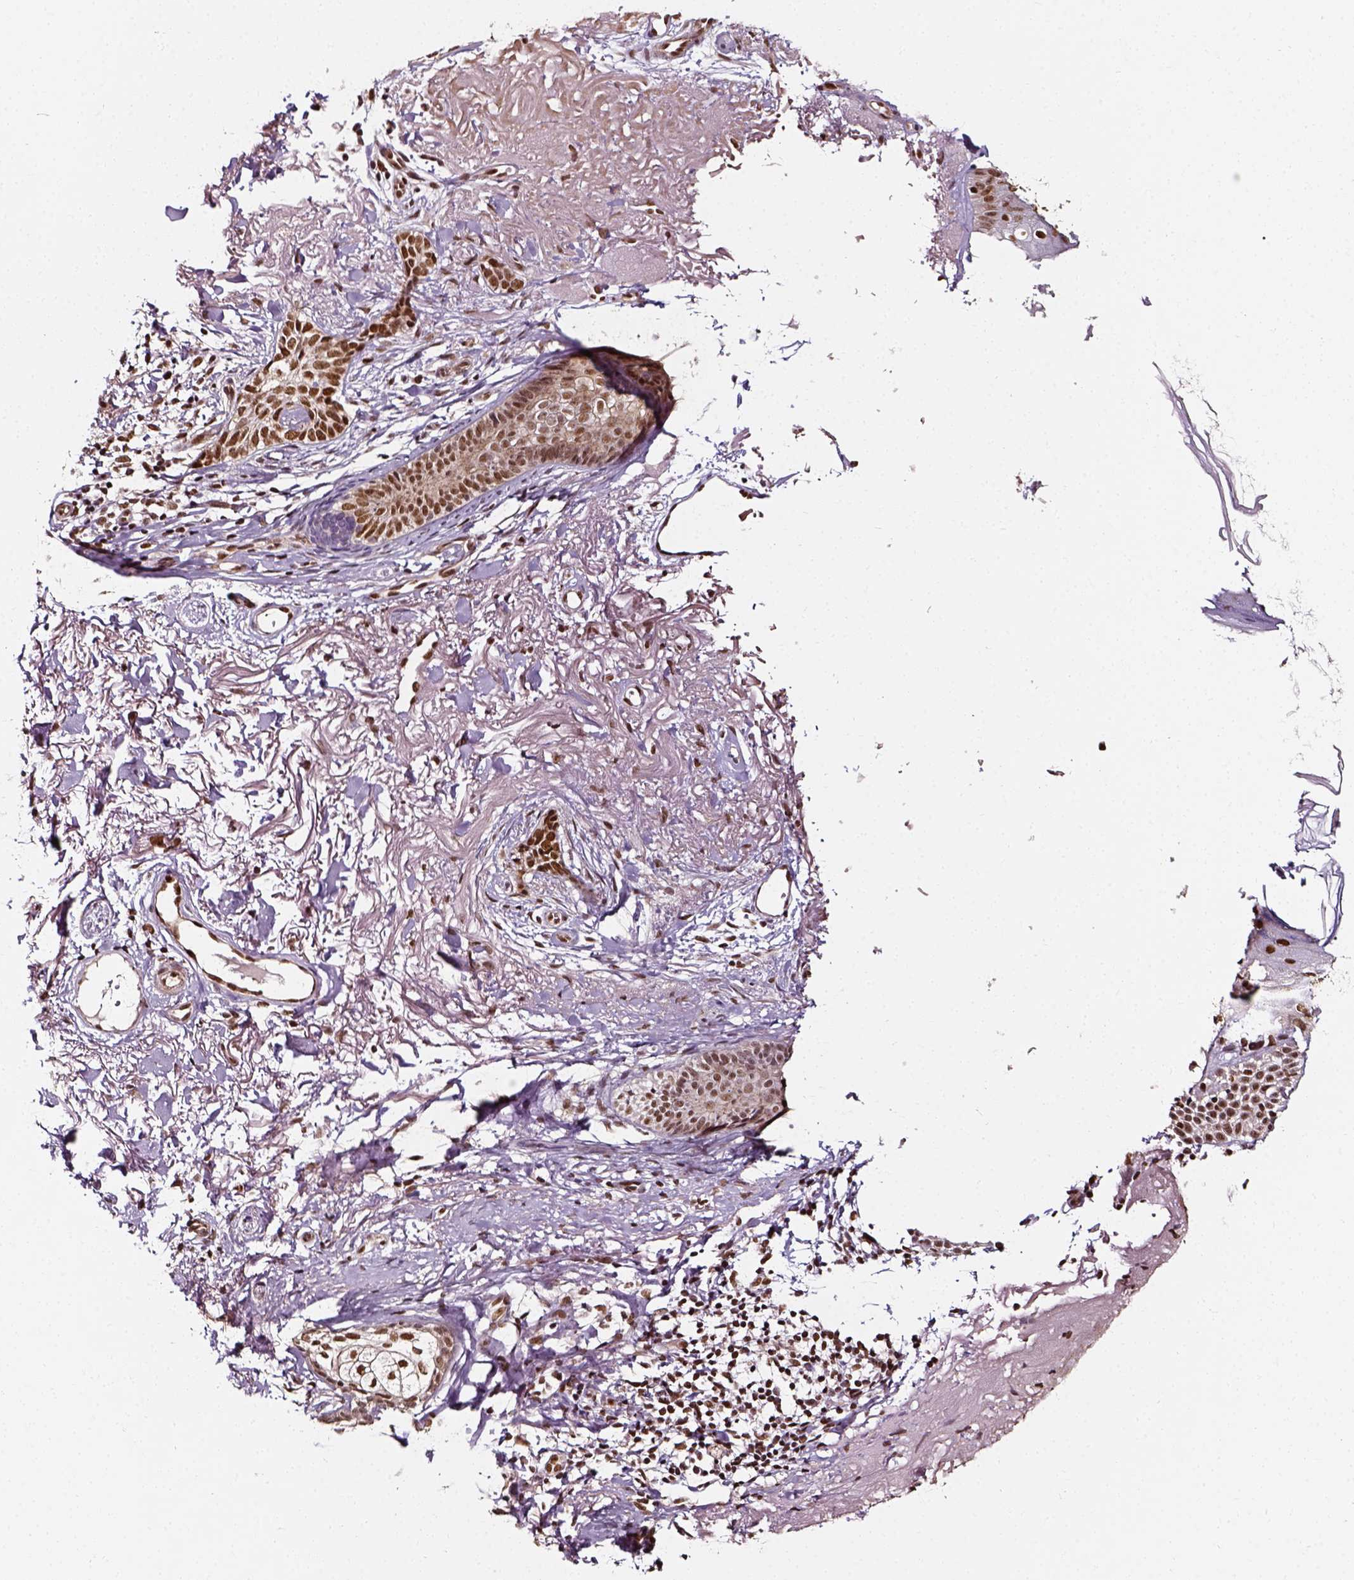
{"staining": {"intensity": "moderate", "quantity": ">75%", "location": "nuclear"}, "tissue": "skin cancer", "cell_type": "Tumor cells", "image_type": "cancer", "snomed": [{"axis": "morphology", "description": "Basal cell carcinoma"}, {"axis": "morphology", "description": "BCC, high aggressive"}, {"axis": "topography", "description": "Skin"}], "caption": "Human skin cancer stained for a protein (brown) displays moderate nuclear positive expression in about >75% of tumor cells.", "gene": "NACC1", "patient": {"sex": "female", "age": 79}}